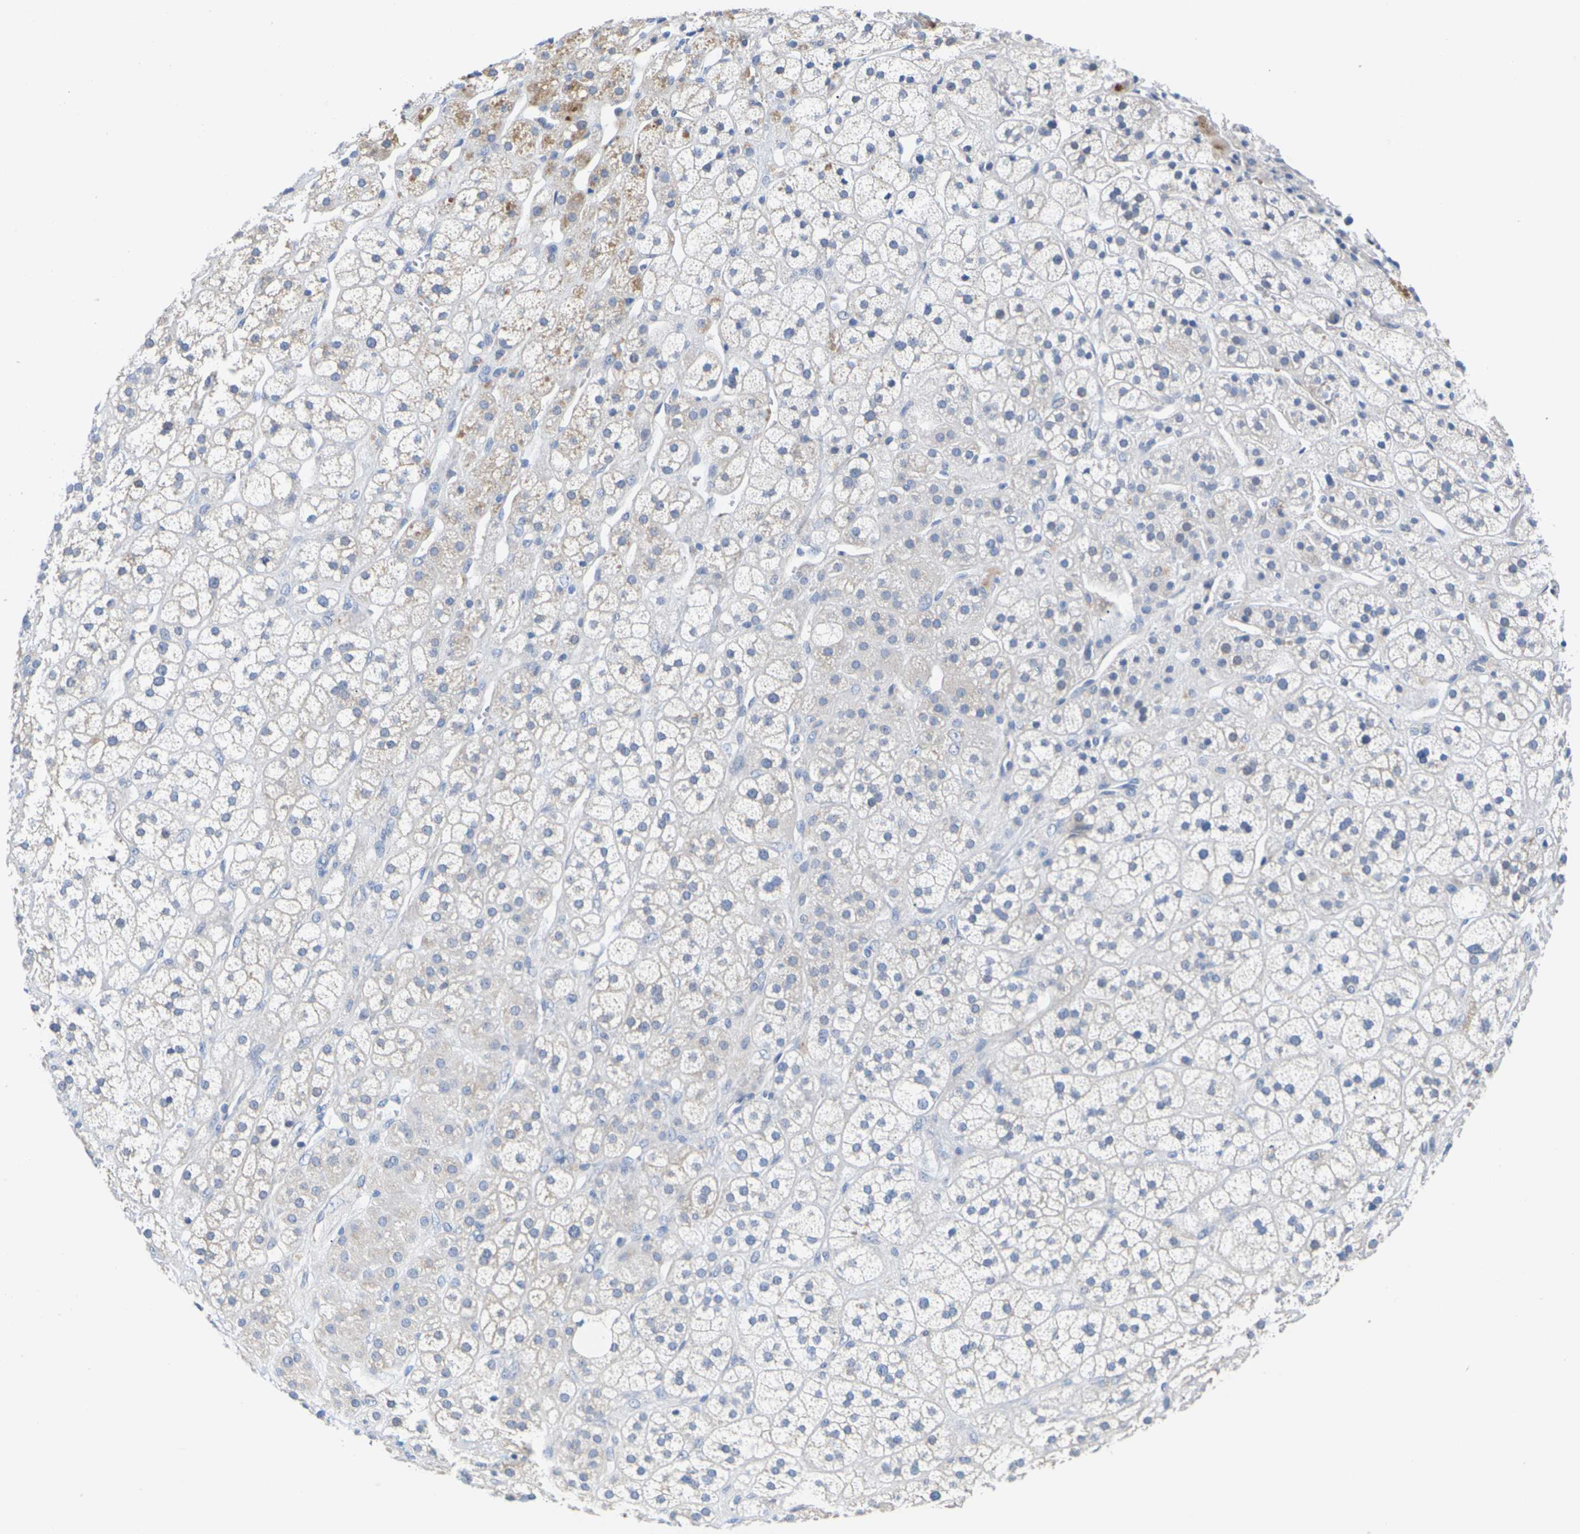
{"staining": {"intensity": "weak", "quantity": "25%-75%", "location": "cytoplasmic/membranous"}, "tissue": "adrenal gland", "cell_type": "Glandular cells", "image_type": "normal", "snomed": [{"axis": "morphology", "description": "Normal tissue, NOS"}, {"axis": "topography", "description": "Adrenal gland"}], "caption": "Immunohistochemistry (IHC) photomicrograph of normal adrenal gland: human adrenal gland stained using immunohistochemistry (IHC) displays low levels of weak protein expression localized specifically in the cytoplasmic/membranous of glandular cells, appearing as a cytoplasmic/membranous brown color.", "gene": "TMCO4", "patient": {"sex": "male", "age": 56}}